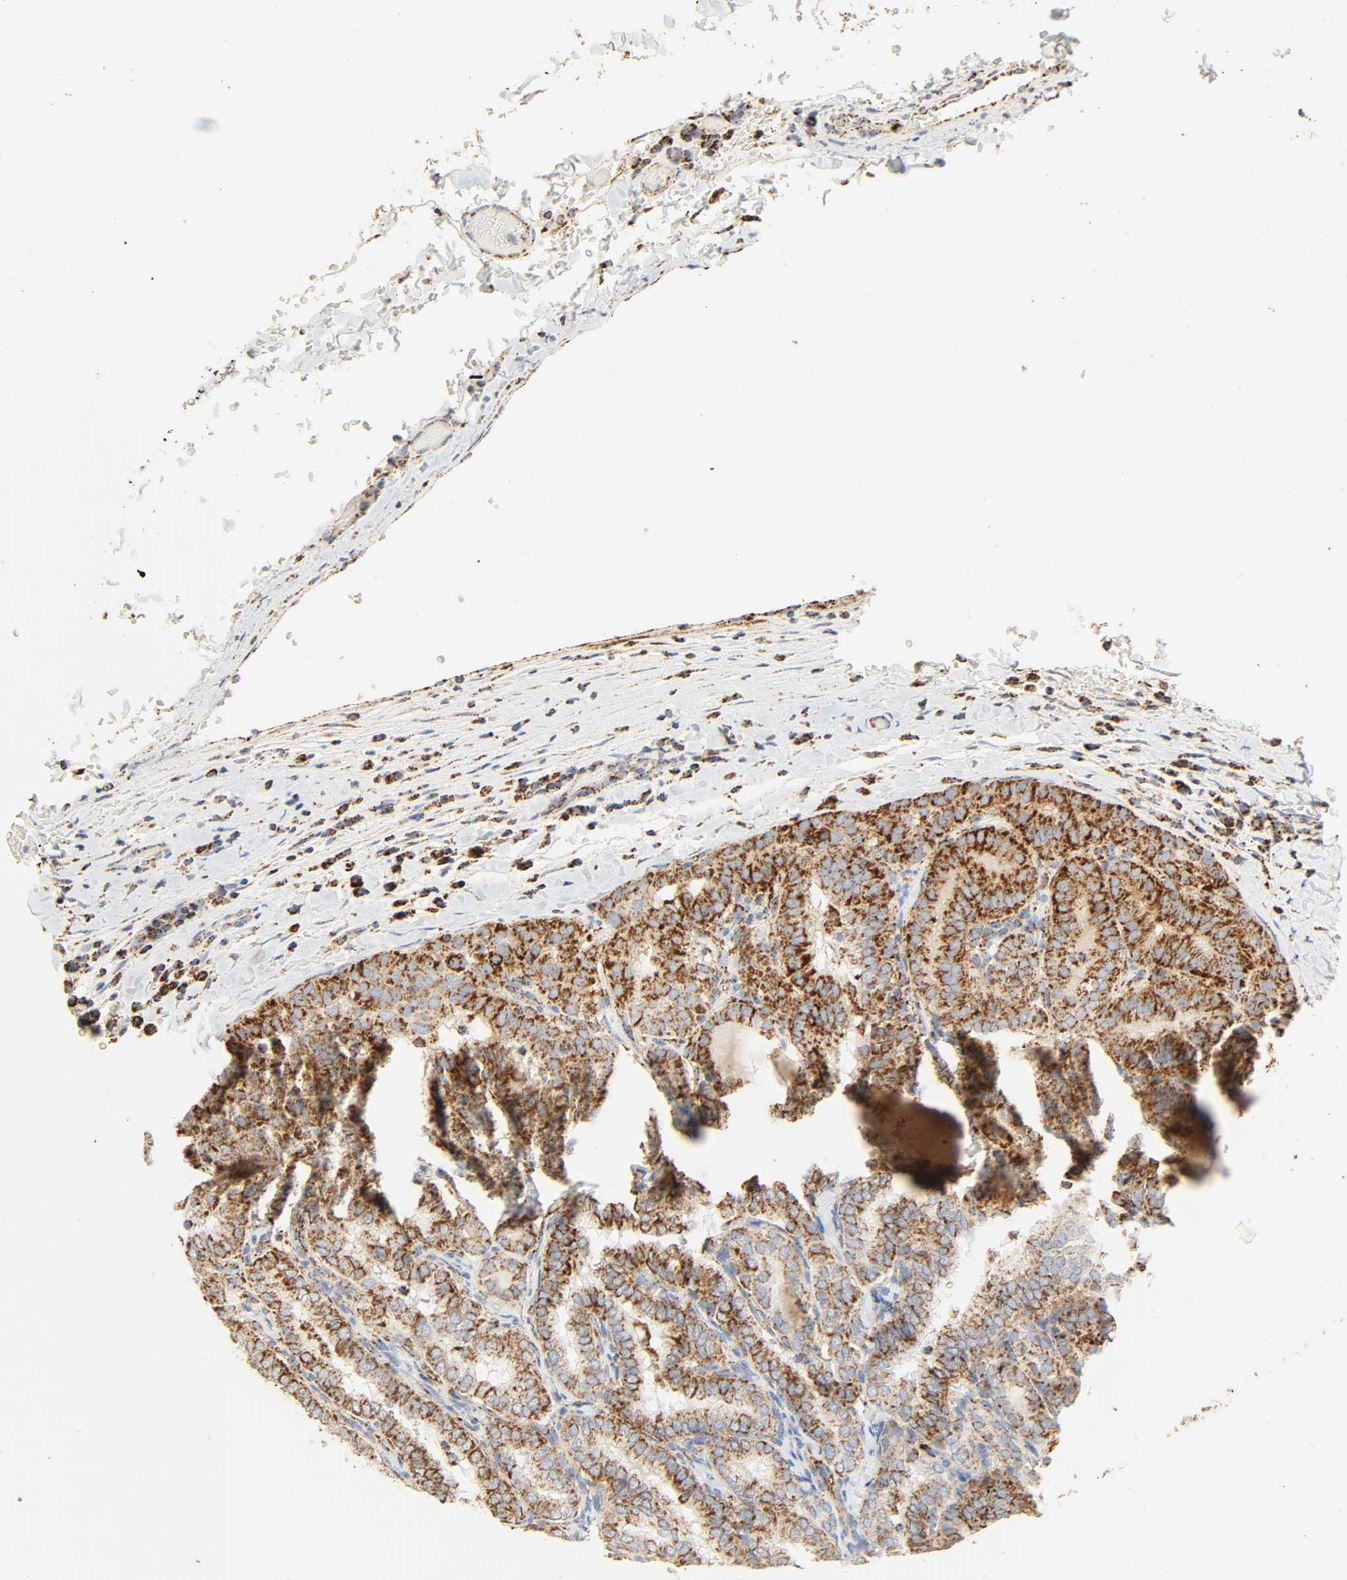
{"staining": {"intensity": "moderate", "quantity": ">75%", "location": "cytoplasmic/membranous"}, "tissue": "thyroid cancer", "cell_type": "Tumor cells", "image_type": "cancer", "snomed": [{"axis": "morphology", "description": "Papillary adenocarcinoma, NOS"}, {"axis": "topography", "description": "Thyroid gland"}], "caption": "Brown immunohistochemical staining in thyroid papillary adenocarcinoma displays moderate cytoplasmic/membranous expression in approximately >75% of tumor cells. (Stains: DAB (3,3'-diaminobenzidine) in brown, nuclei in blue, Microscopy: brightfield microscopy at high magnification).", "gene": "ACAT1", "patient": {"sex": "female", "age": 30}}